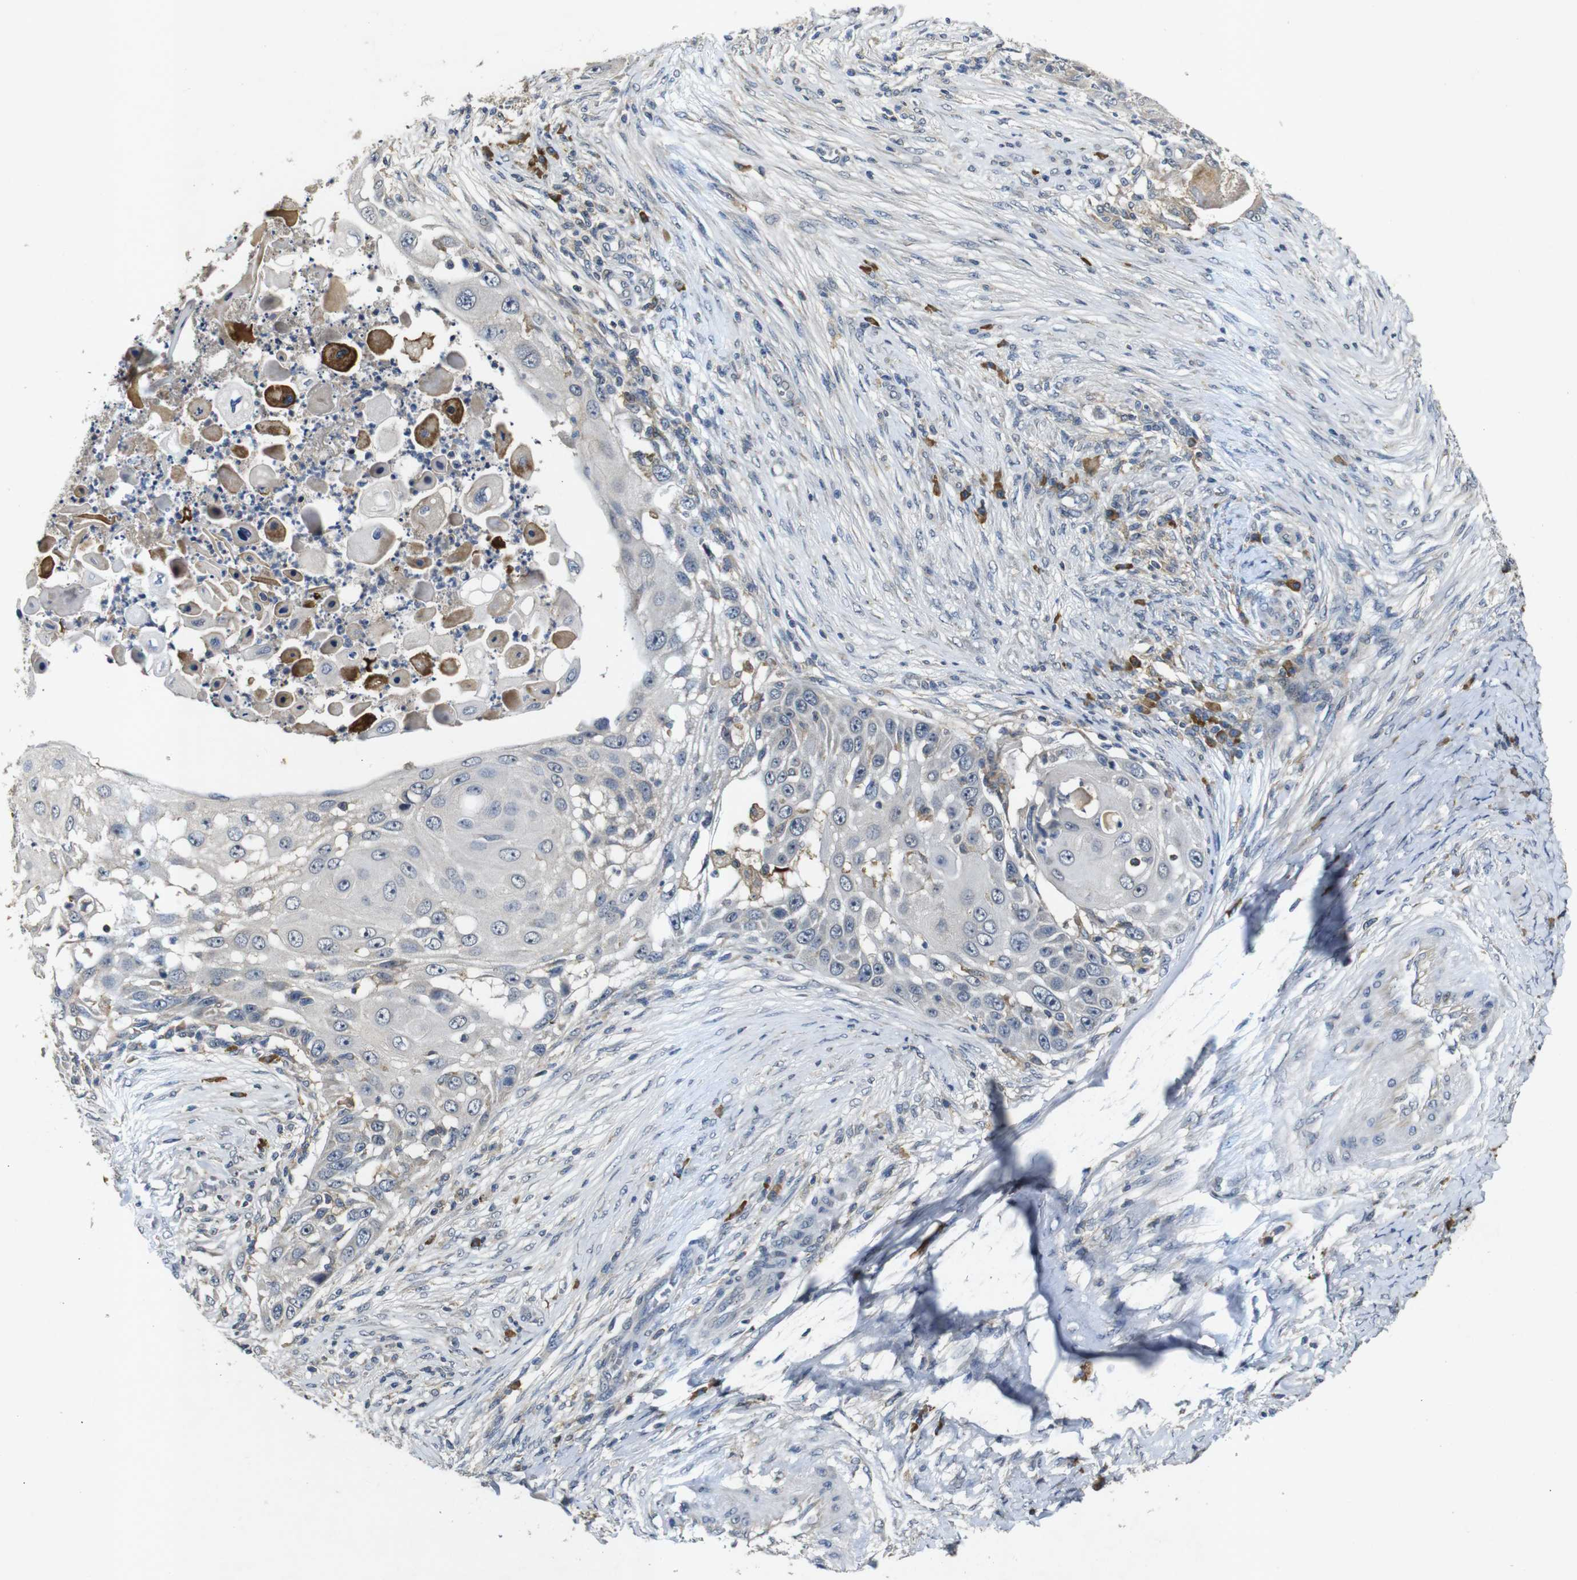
{"staining": {"intensity": "negative", "quantity": "none", "location": "none"}, "tissue": "skin cancer", "cell_type": "Tumor cells", "image_type": "cancer", "snomed": [{"axis": "morphology", "description": "Squamous cell carcinoma, NOS"}, {"axis": "topography", "description": "Skin"}], "caption": "Immunohistochemical staining of skin cancer shows no significant staining in tumor cells.", "gene": "MAGI2", "patient": {"sex": "female", "age": 44}}